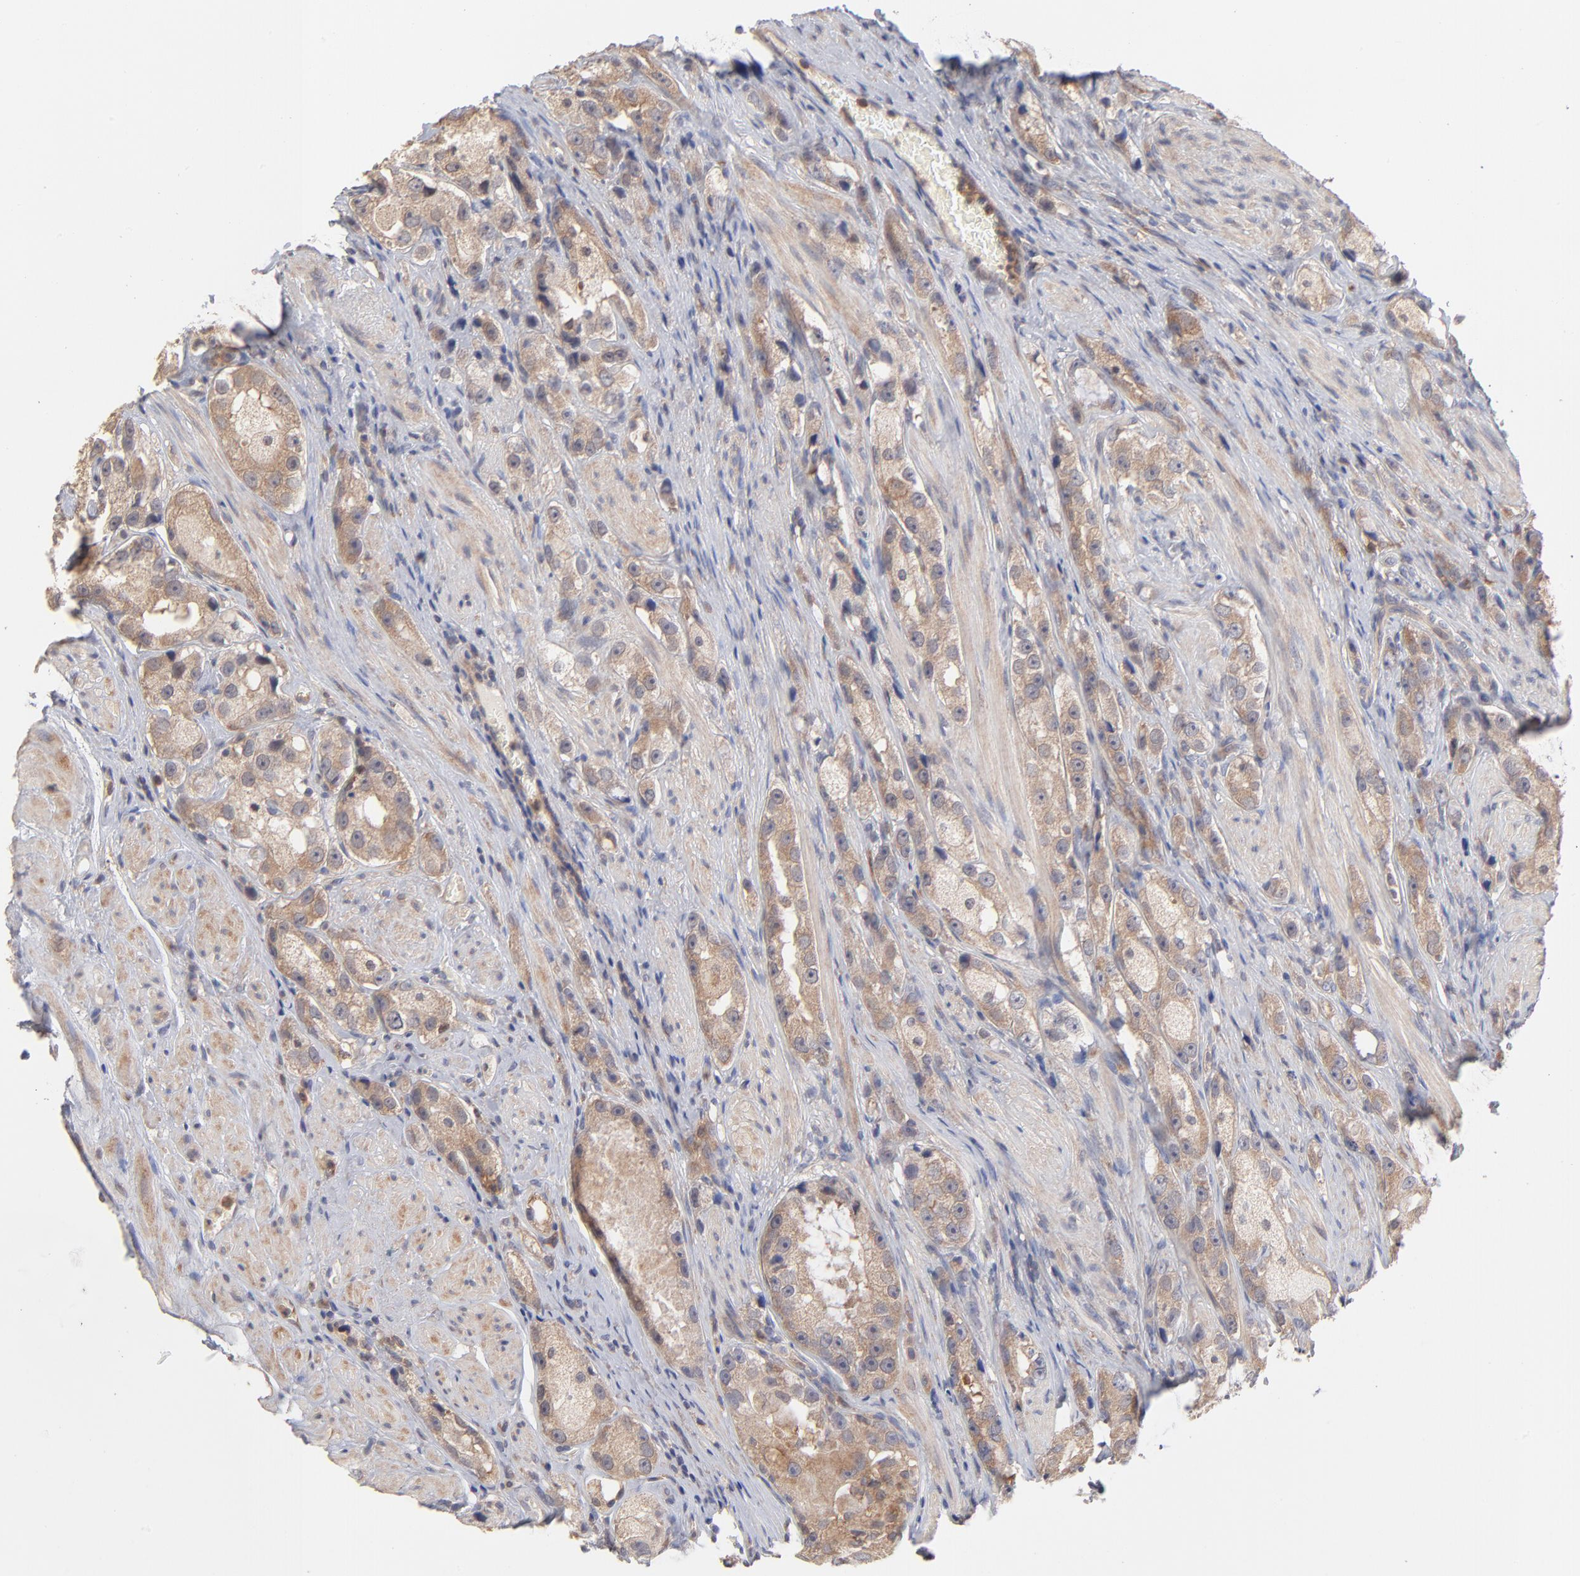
{"staining": {"intensity": "weak", "quantity": ">75%", "location": "cytoplasmic/membranous"}, "tissue": "prostate cancer", "cell_type": "Tumor cells", "image_type": "cancer", "snomed": [{"axis": "morphology", "description": "Adenocarcinoma, High grade"}, {"axis": "topography", "description": "Prostate"}], "caption": "Immunohistochemical staining of adenocarcinoma (high-grade) (prostate) reveals low levels of weak cytoplasmic/membranous protein positivity in approximately >75% of tumor cells.", "gene": "IVNS1ABP", "patient": {"sex": "male", "age": 63}}